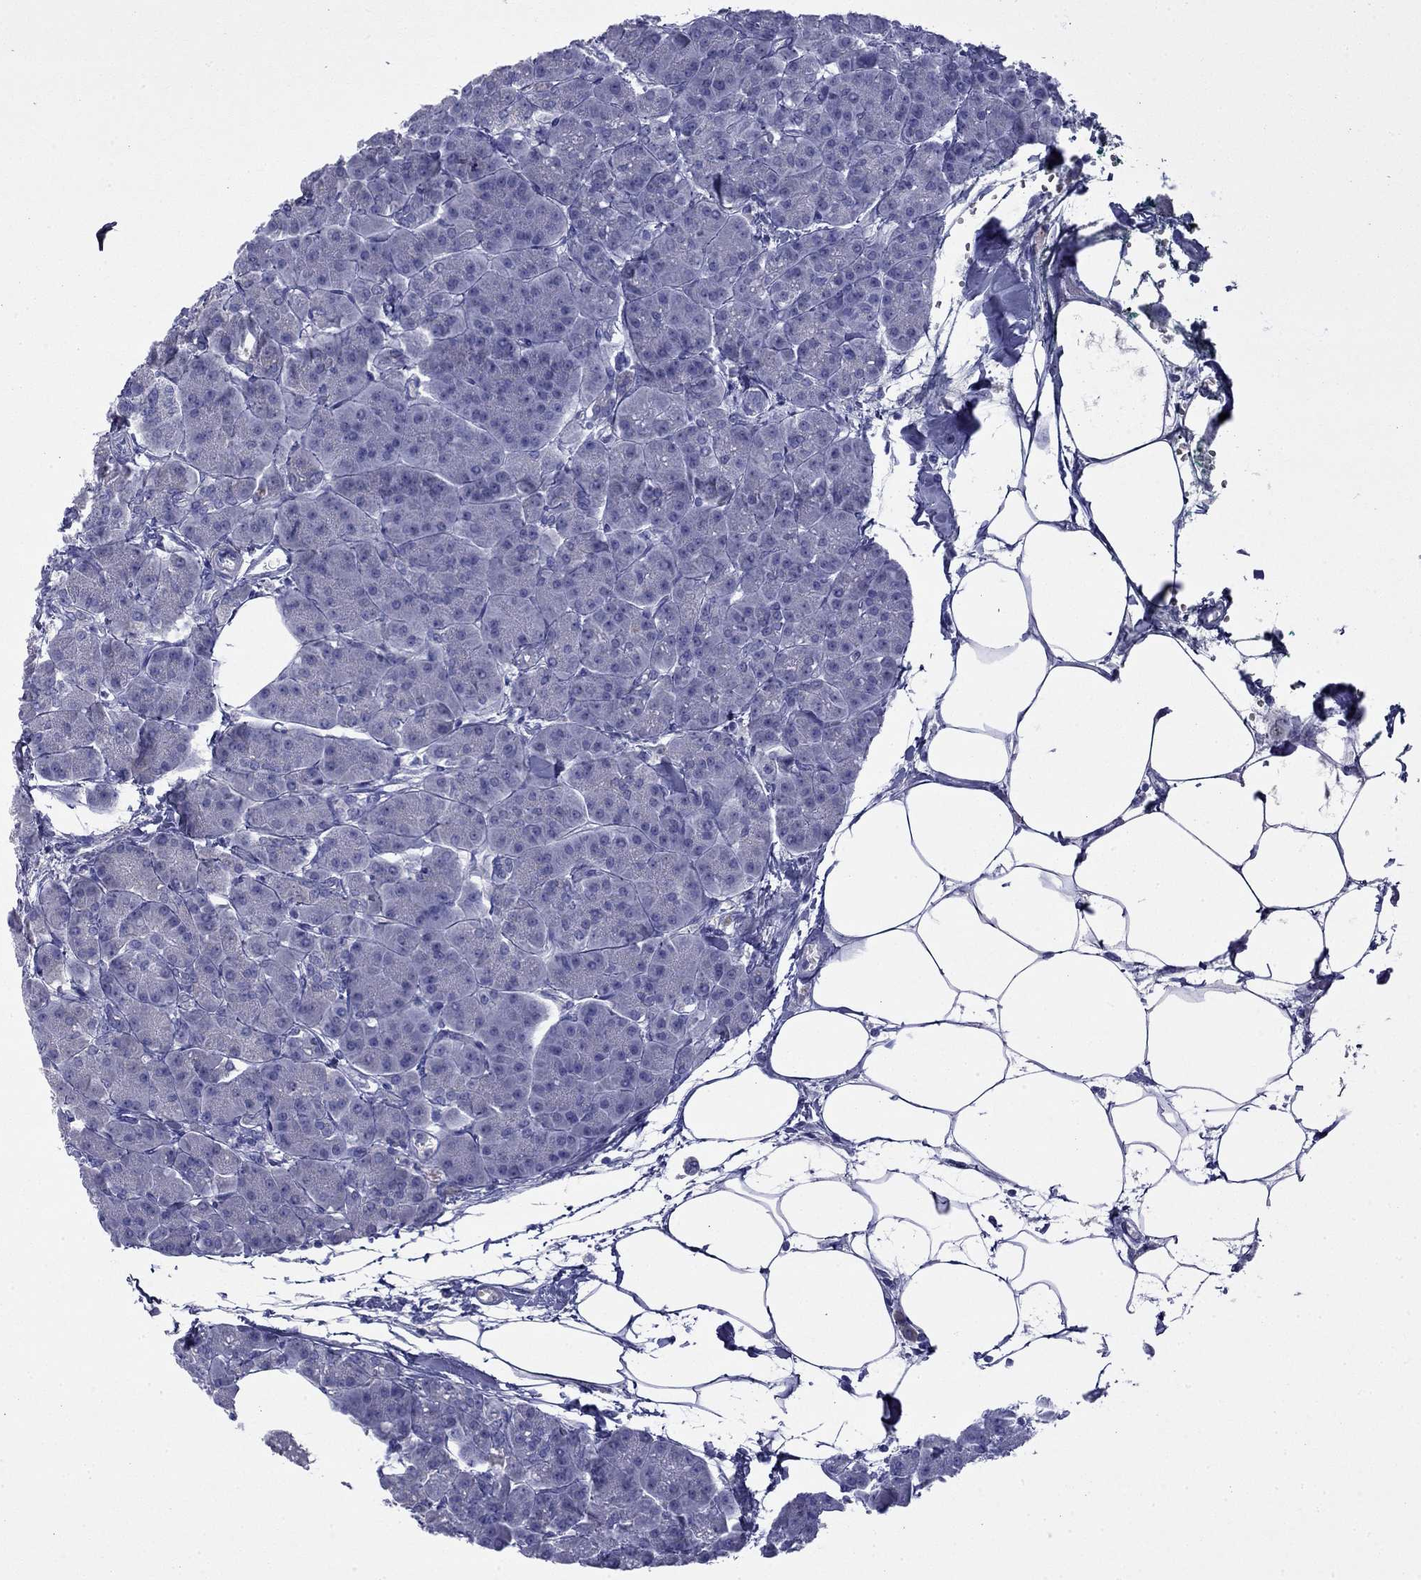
{"staining": {"intensity": "negative", "quantity": "none", "location": "none"}, "tissue": "pancreas", "cell_type": "Exocrine glandular cells", "image_type": "normal", "snomed": [{"axis": "morphology", "description": "Normal tissue, NOS"}, {"axis": "topography", "description": "Adipose tissue"}, {"axis": "topography", "description": "Pancreas"}, {"axis": "topography", "description": "Peripheral nerve tissue"}], "caption": "An image of pancreas stained for a protein displays no brown staining in exocrine glandular cells.", "gene": "ODF4", "patient": {"sex": "female", "age": 58}}